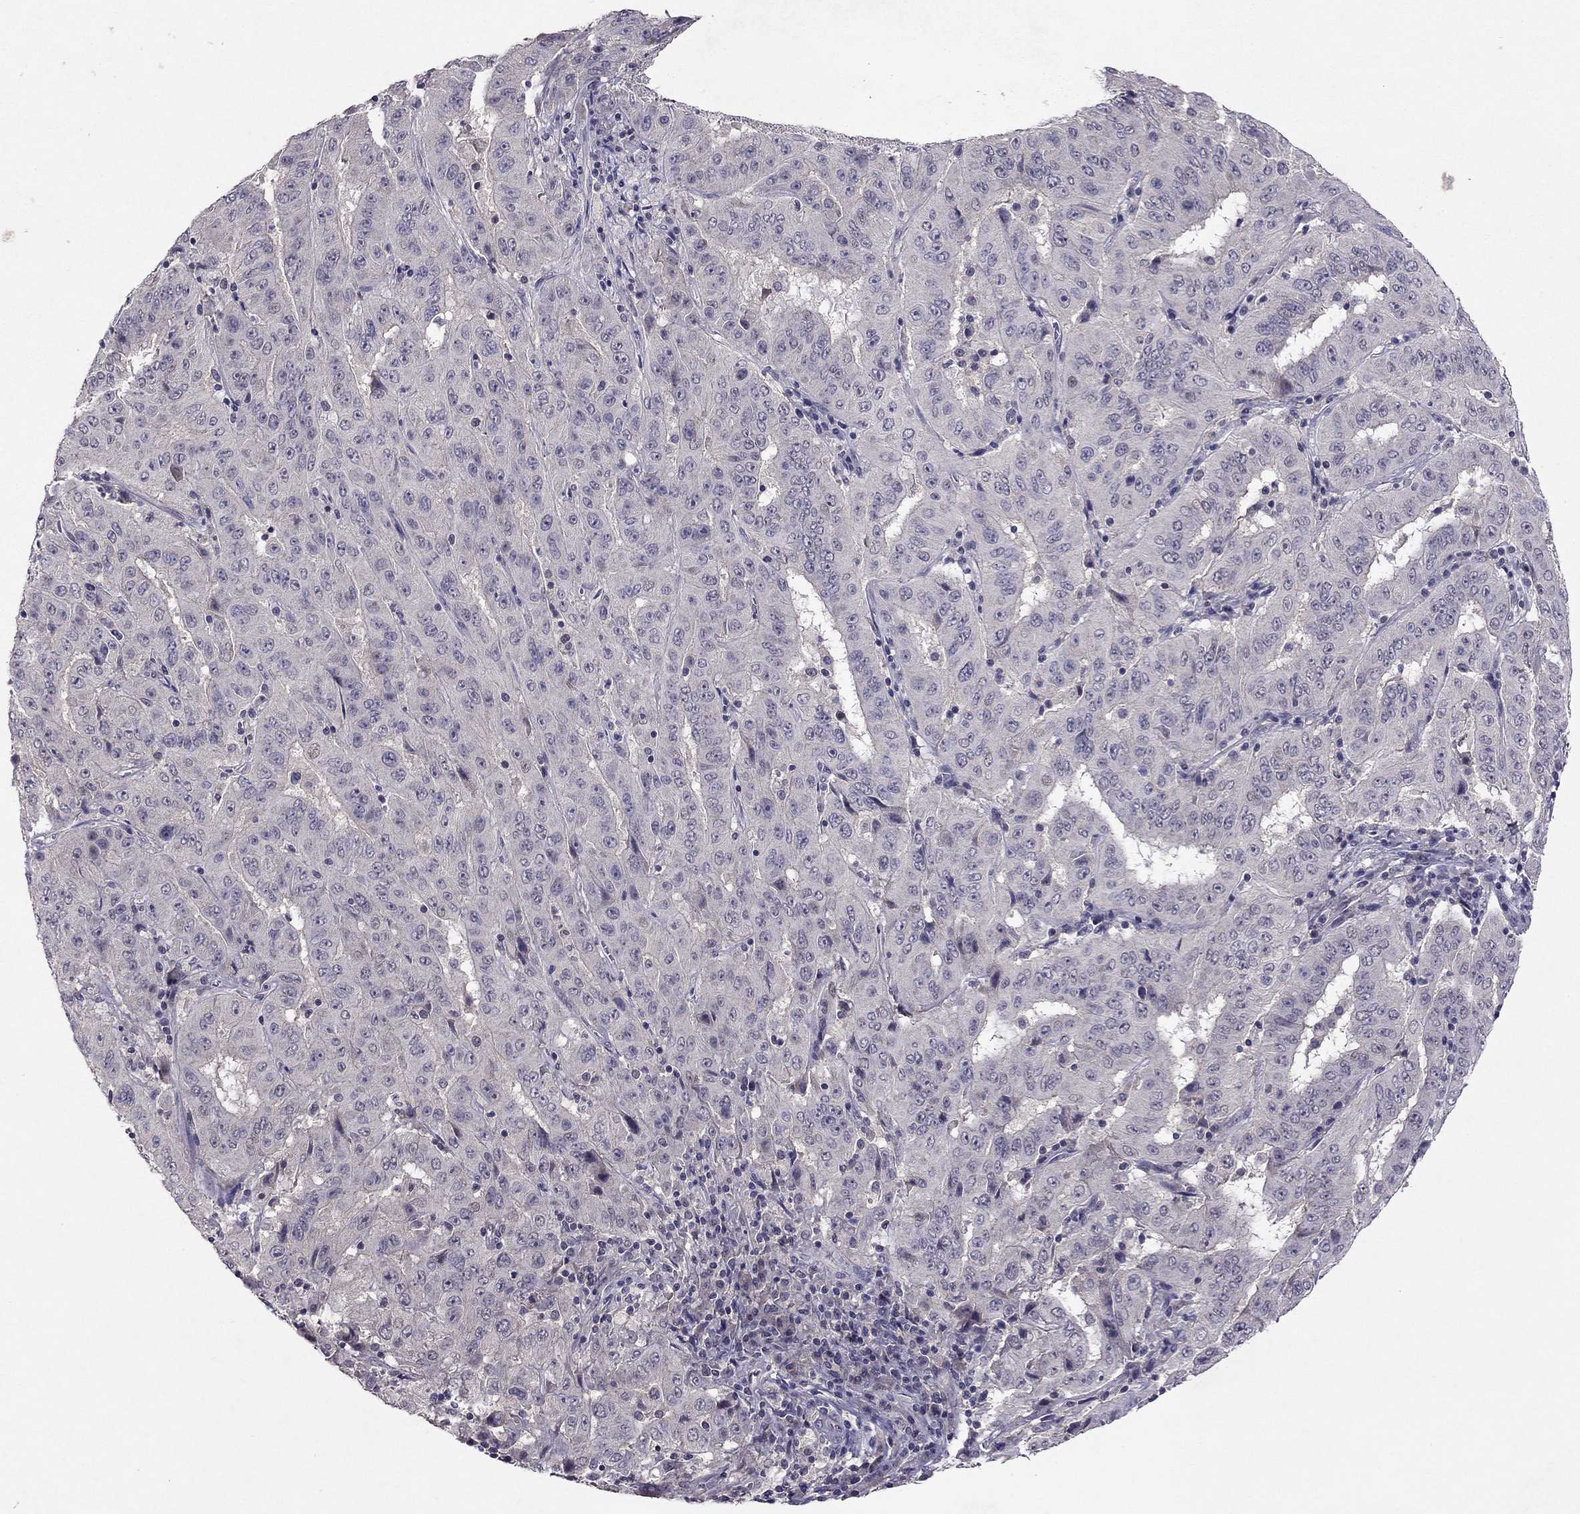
{"staining": {"intensity": "negative", "quantity": "none", "location": "none"}, "tissue": "pancreatic cancer", "cell_type": "Tumor cells", "image_type": "cancer", "snomed": [{"axis": "morphology", "description": "Adenocarcinoma, NOS"}, {"axis": "topography", "description": "Pancreas"}], "caption": "Tumor cells show no significant protein expression in pancreatic cancer.", "gene": "ESR2", "patient": {"sex": "male", "age": 63}}